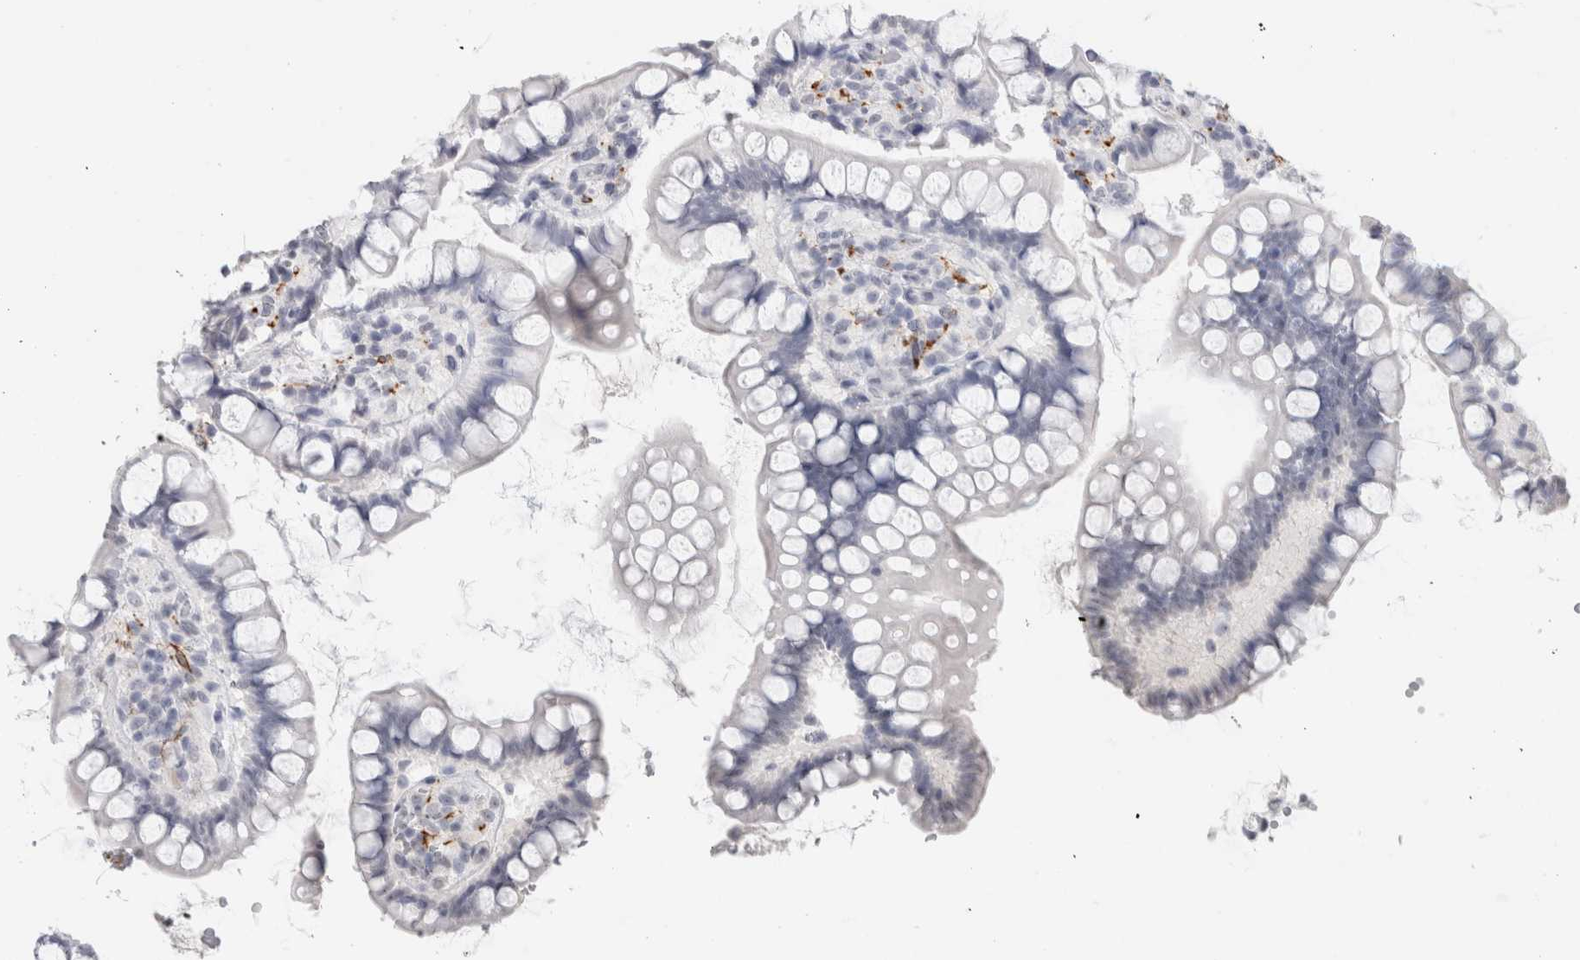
{"staining": {"intensity": "negative", "quantity": "none", "location": "none"}, "tissue": "small intestine", "cell_type": "Glandular cells", "image_type": "normal", "snomed": [{"axis": "morphology", "description": "Normal tissue, NOS"}, {"axis": "topography", "description": "Smooth muscle"}, {"axis": "topography", "description": "Small intestine"}], "caption": "Glandular cells are negative for protein expression in unremarkable human small intestine. (Stains: DAB immunohistochemistry (IHC) with hematoxylin counter stain, Microscopy: brightfield microscopy at high magnification).", "gene": "CADM3", "patient": {"sex": "female", "age": 84}}